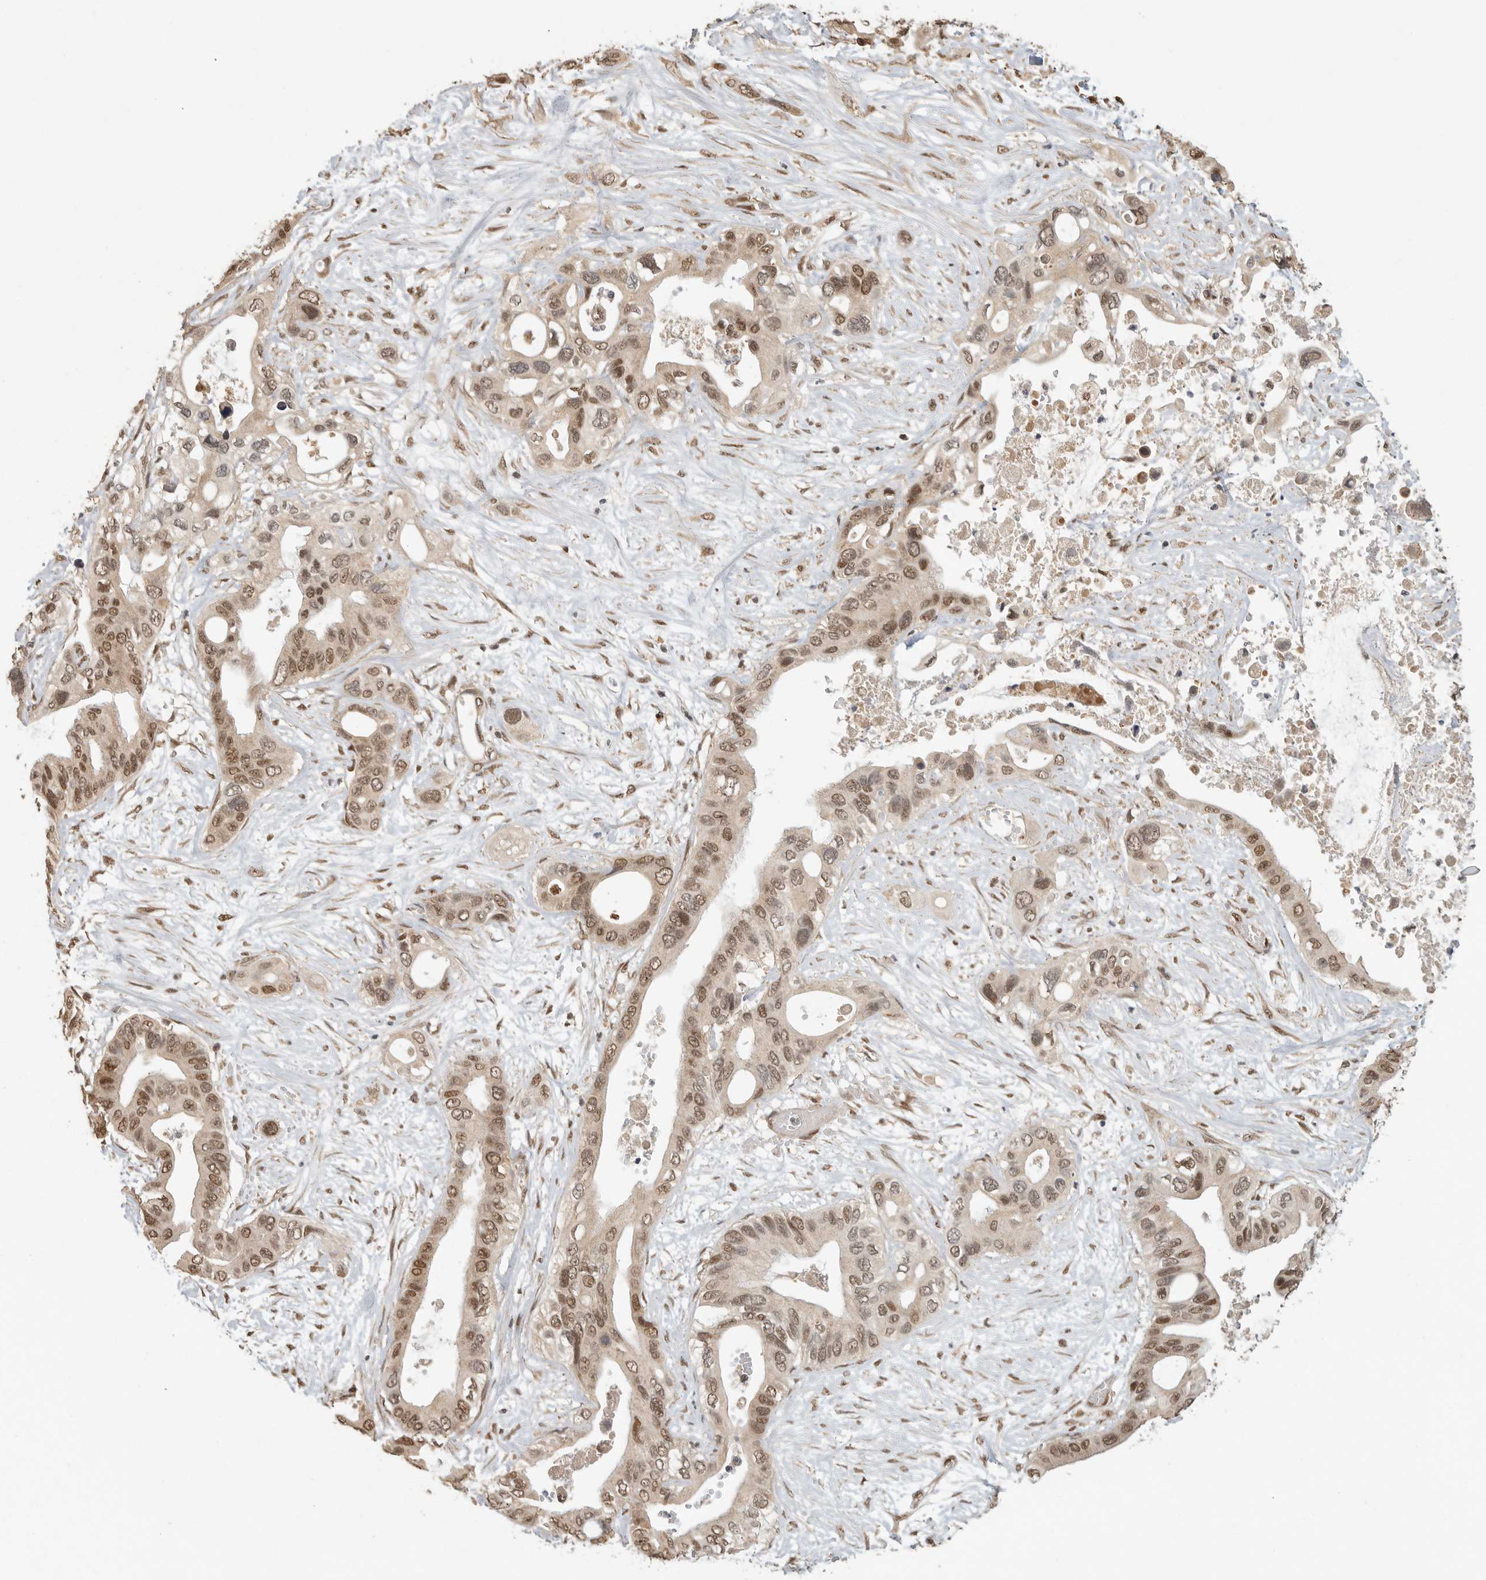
{"staining": {"intensity": "moderate", "quantity": ">75%", "location": "nuclear"}, "tissue": "pancreatic cancer", "cell_type": "Tumor cells", "image_type": "cancer", "snomed": [{"axis": "morphology", "description": "Adenocarcinoma, NOS"}, {"axis": "topography", "description": "Pancreas"}], "caption": "IHC image of human pancreatic adenocarcinoma stained for a protein (brown), which exhibits medium levels of moderate nuclear positivity in approximately >75% of tumor cells.", "gene": "DFFA", "patient": {"sex": "male", "age": 66}}